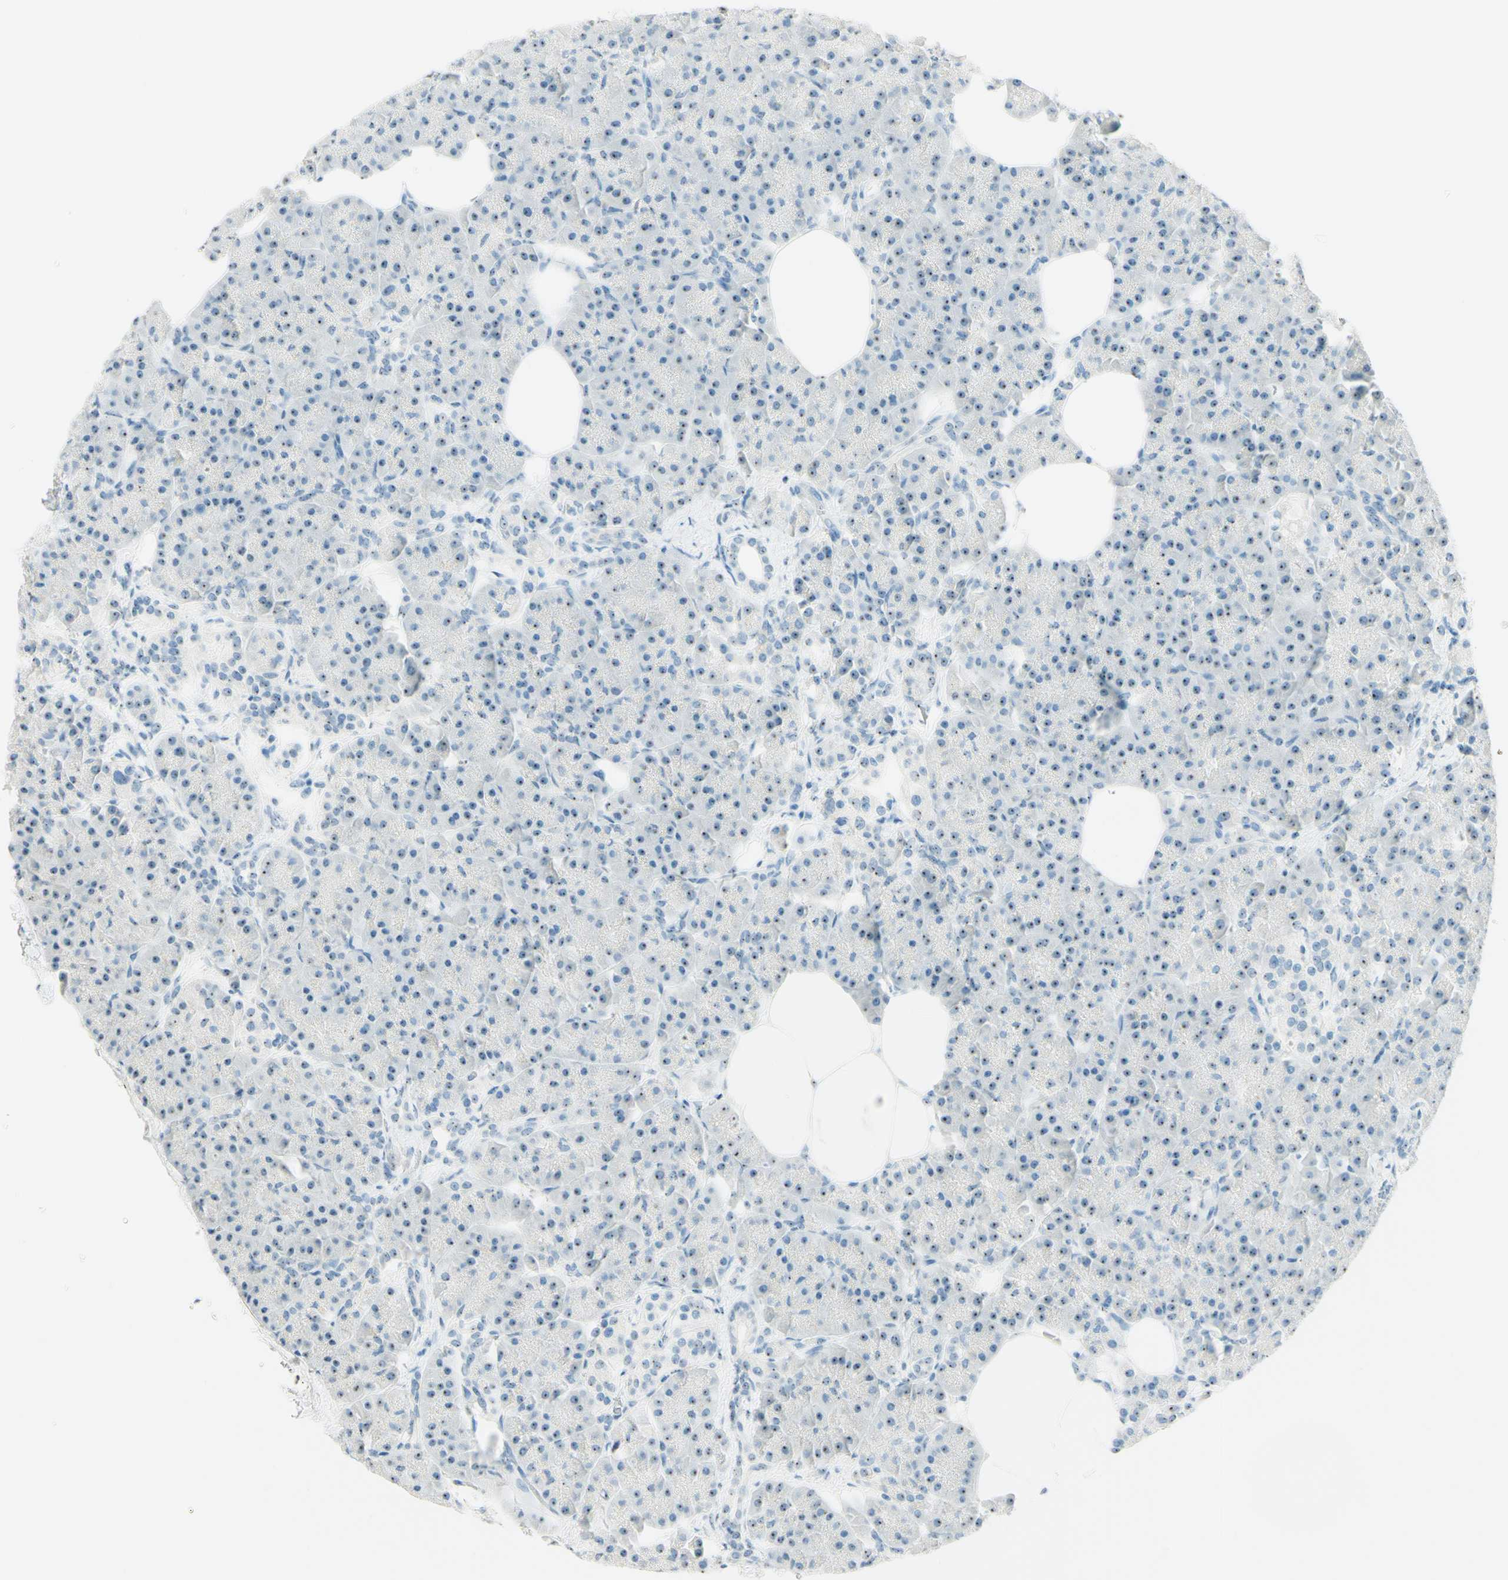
{"staining": {"intensity": "weak", "quantity": "25%-75%", "location": "nuclear"}, "tissue": "pancreas", "cell_type": "Exocrine glandular cells", "image_type": "normal", "snomed": [{"axis": "morphology", "description": "Normal tissue, NOS"}, {"axis": "topography", "description": "Pancreas"}], "caption": "IHC of benign human pancreas reveals low levels of weak nuclear staining in approximately 25%-75% of exocrine glandular cells. (brown staining indicates protein expression, while blue staining denotes nuclei).", "gene": "FMR1NB", "patient": {"sex": "female", "age": 70}}